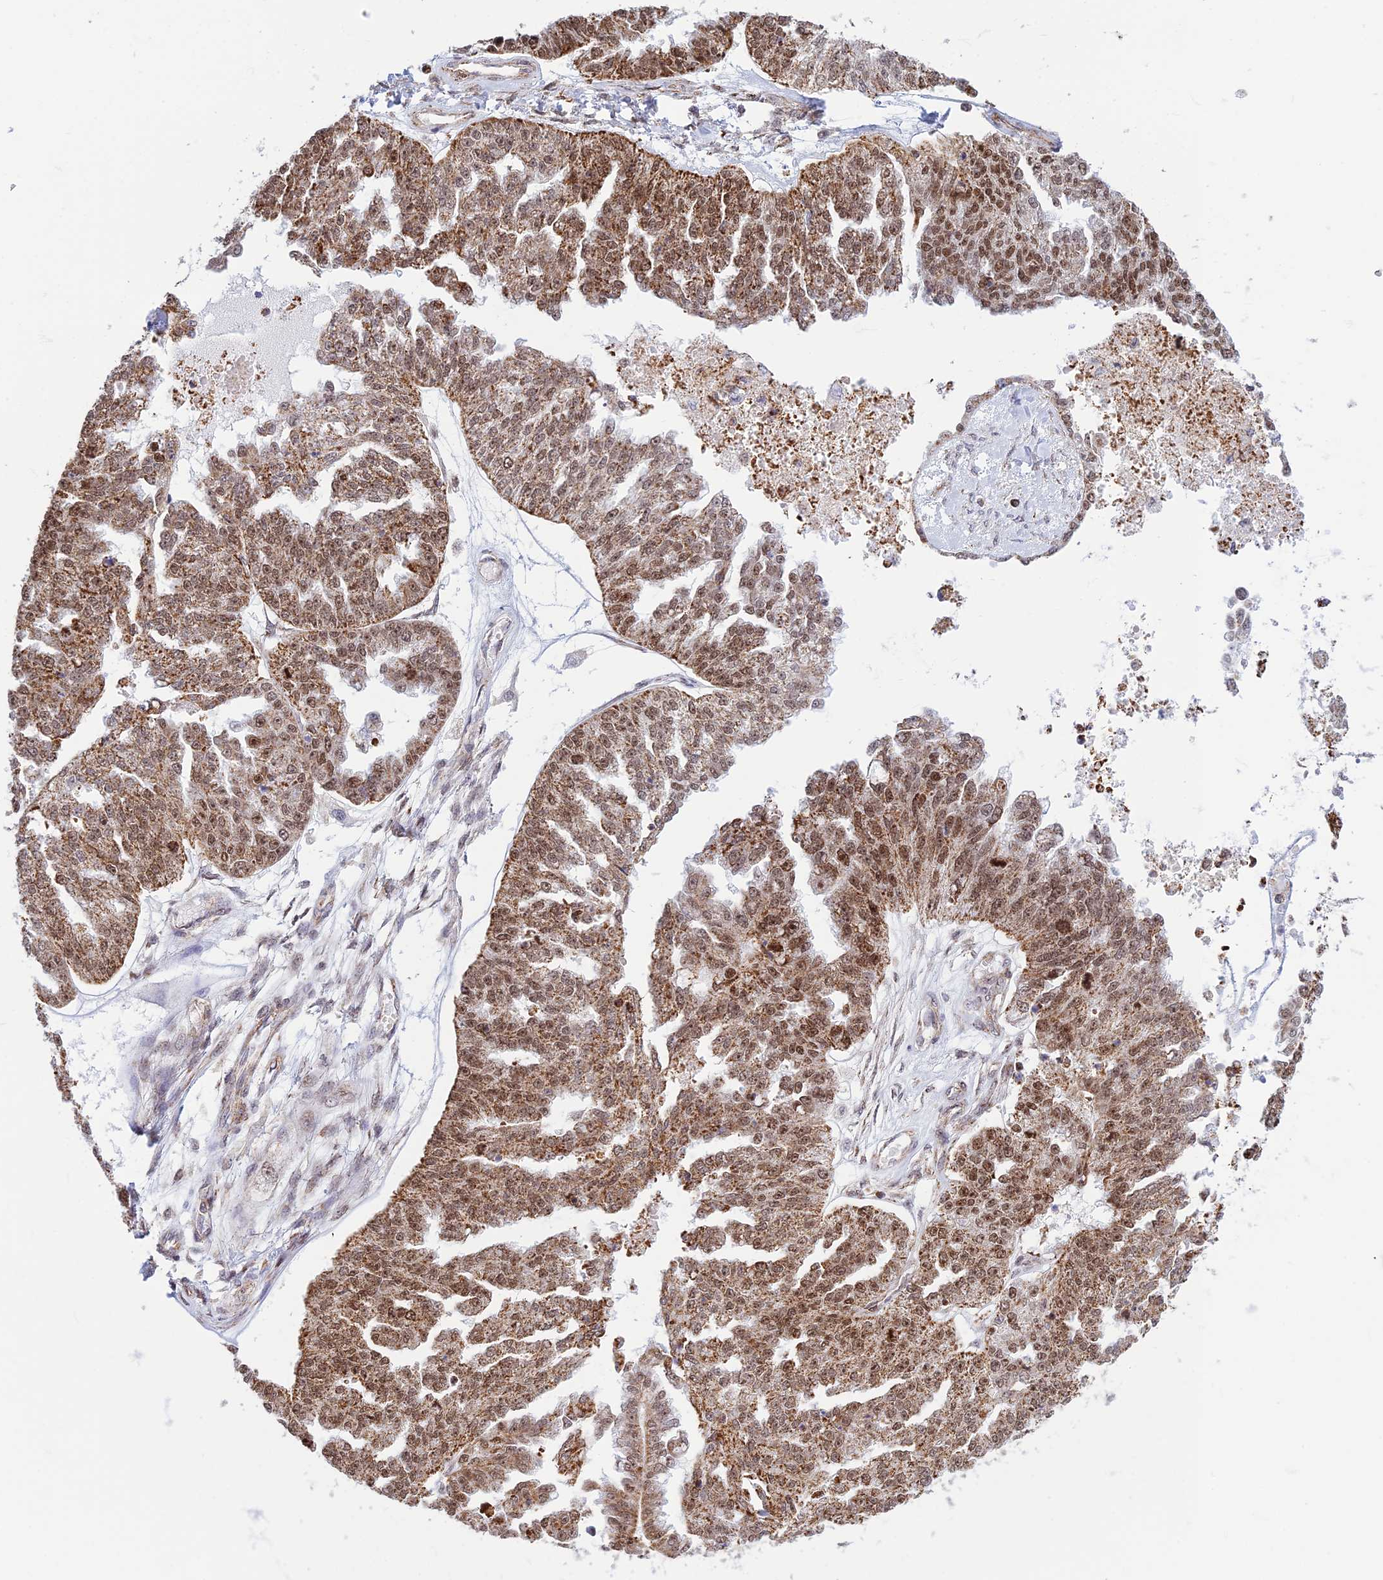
{"staining": {"intensity": "moderate", "quantity": ">75%", "location": "cytoplasmic/membranous,nuclear"}, "tissue": "ovarian cancer", "cell_type": "Tumor cells", "image_type": "cancer", "snomed": [{"axis": "morphology", "description": "Cystadenocarcinoma, serous, NOS"}, {"axis": "topography", "description": "Ovary"}], "caption": "This histopathology image displays serous cystadenocarcinoma (ovarian) stained with IHC to label a protein in brown. The cytoplasmic/membranous and nuclear of tumor cells show moderate positivity for the protein. Nuclei are counter-stained blue.", "gene": "POLR1G", "patient": {"sex": "female", "age": 58}}